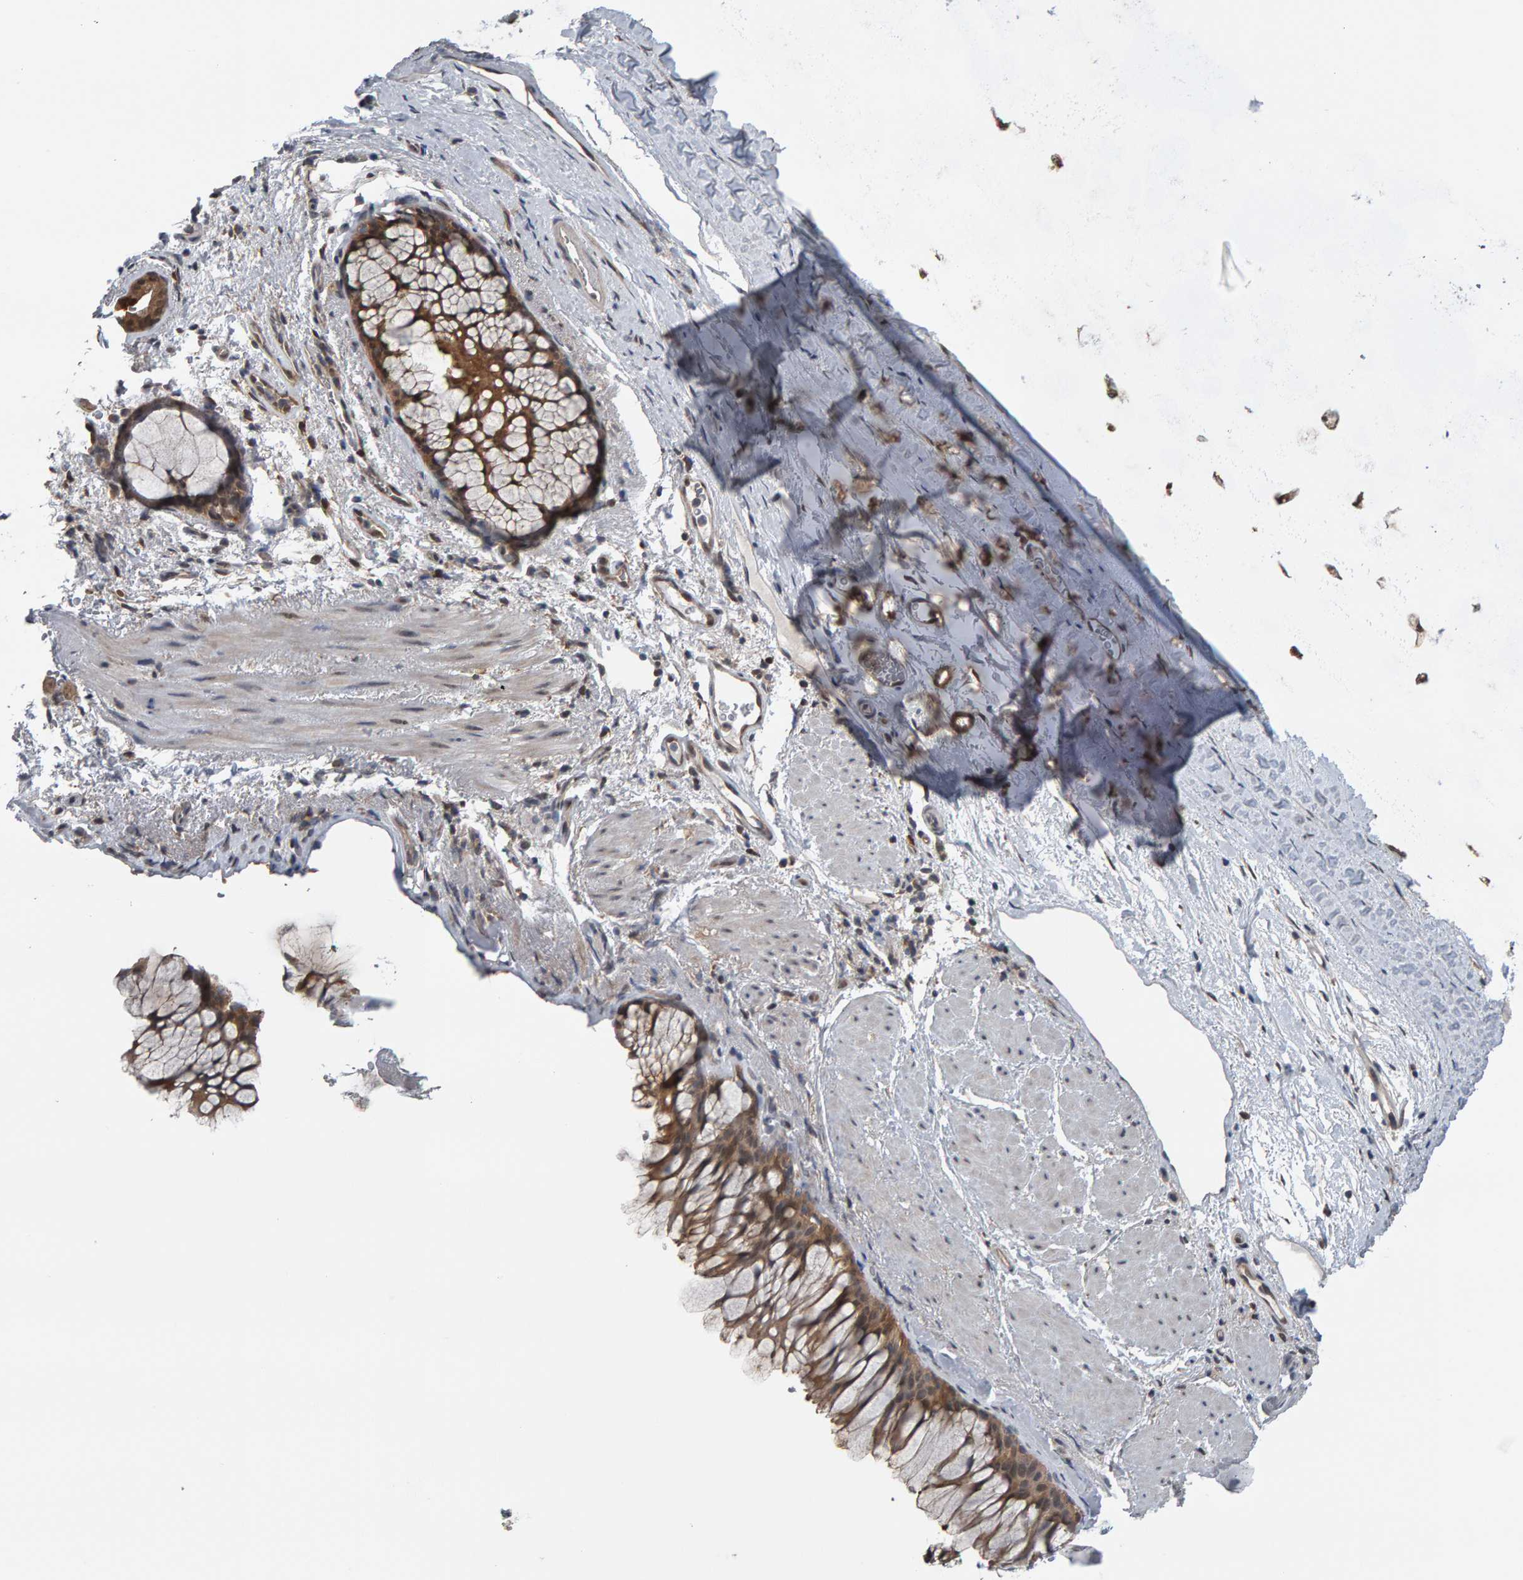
{"staining": {"intensity": "moderate", "quantity": ">75%", "location": "cytoplasmic/membranous"}, "tissue": "bronchus", "cell_type": "Respiratory epithelial cells", "image_type": "normal", "snomed": [{"axis": "morphology", "description": "Normal tissue, NOS"}, {"axis": "topography", "description": "Cartilage tissue"}, {"axis": "topography", "description": "Bronchus"}], "caption": "An IHC histopathology image of normal tissue is shown. Protein staining in brown highlights moderate cytoplasmic/membranous positivity in bronchus within respiratory epithelial cells. The staining was performed using DAB, with brown indicating positive protein expression. Nuclei are stained blue with hematoxylin.", "gene": "COASY", "patient": {"sex": "female", "age": 53}}